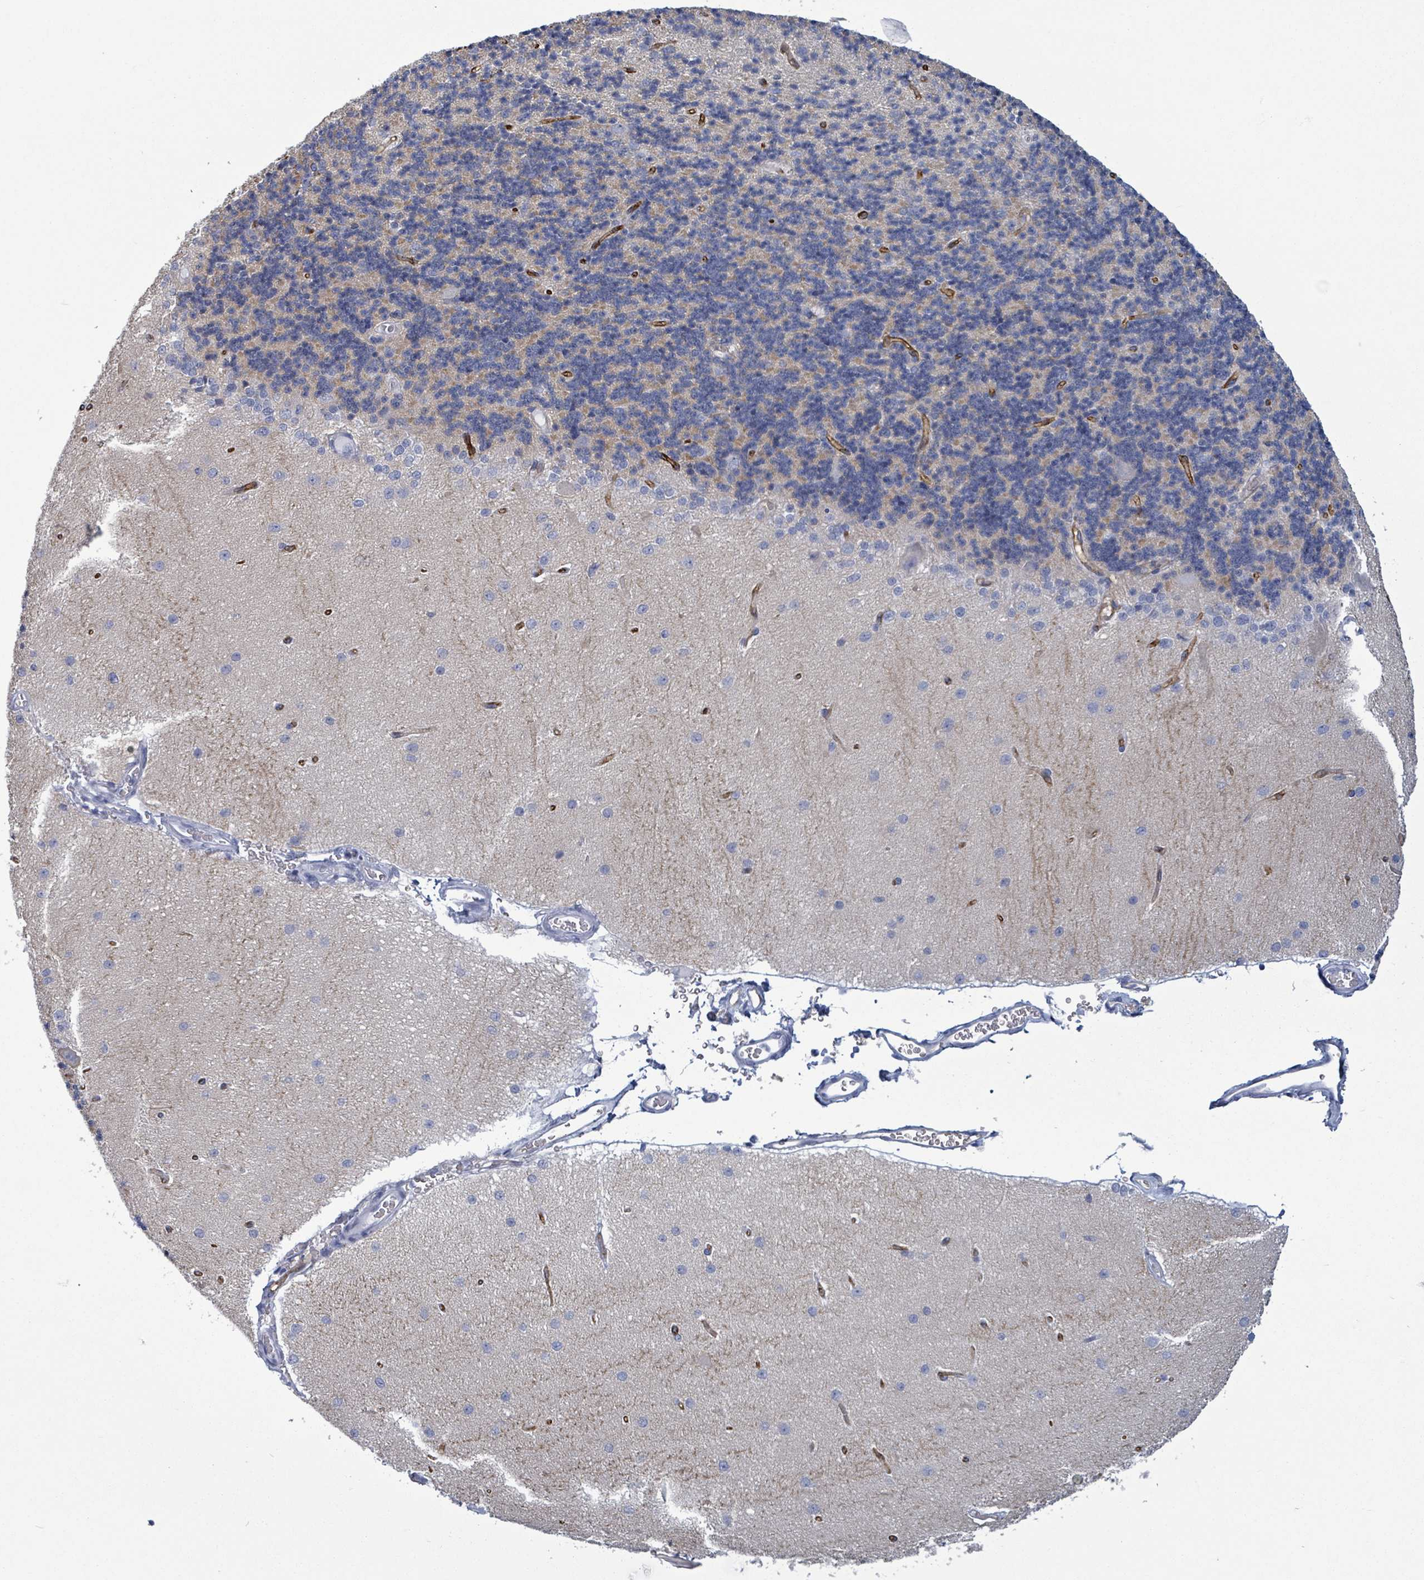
{"staining": {"intensity": "moderate", "quantity": "25%-75%", "location": "cytoplasmic/membranous"}, "tissue": "cerebellum", "cell_type": "Cells in granular layer", "image_type": "normal", "snomed": [{"axis": "morphology", "description": "Normal tissue, NOS"}, {"axis": "topography", "description": "Cerebellum"}], "caption": "Cerebellum stained with immunohistochemistry exhibits moderate cytoplasmic/membranous expression in about 25%-75% of cells in granular layer. (DAB (3,3'-diaminobenzidine) IHC, brown staining for protein, blue staining for nuclei).", "gene": "BSG", "patient": {"sex": "female", "age": 29}}